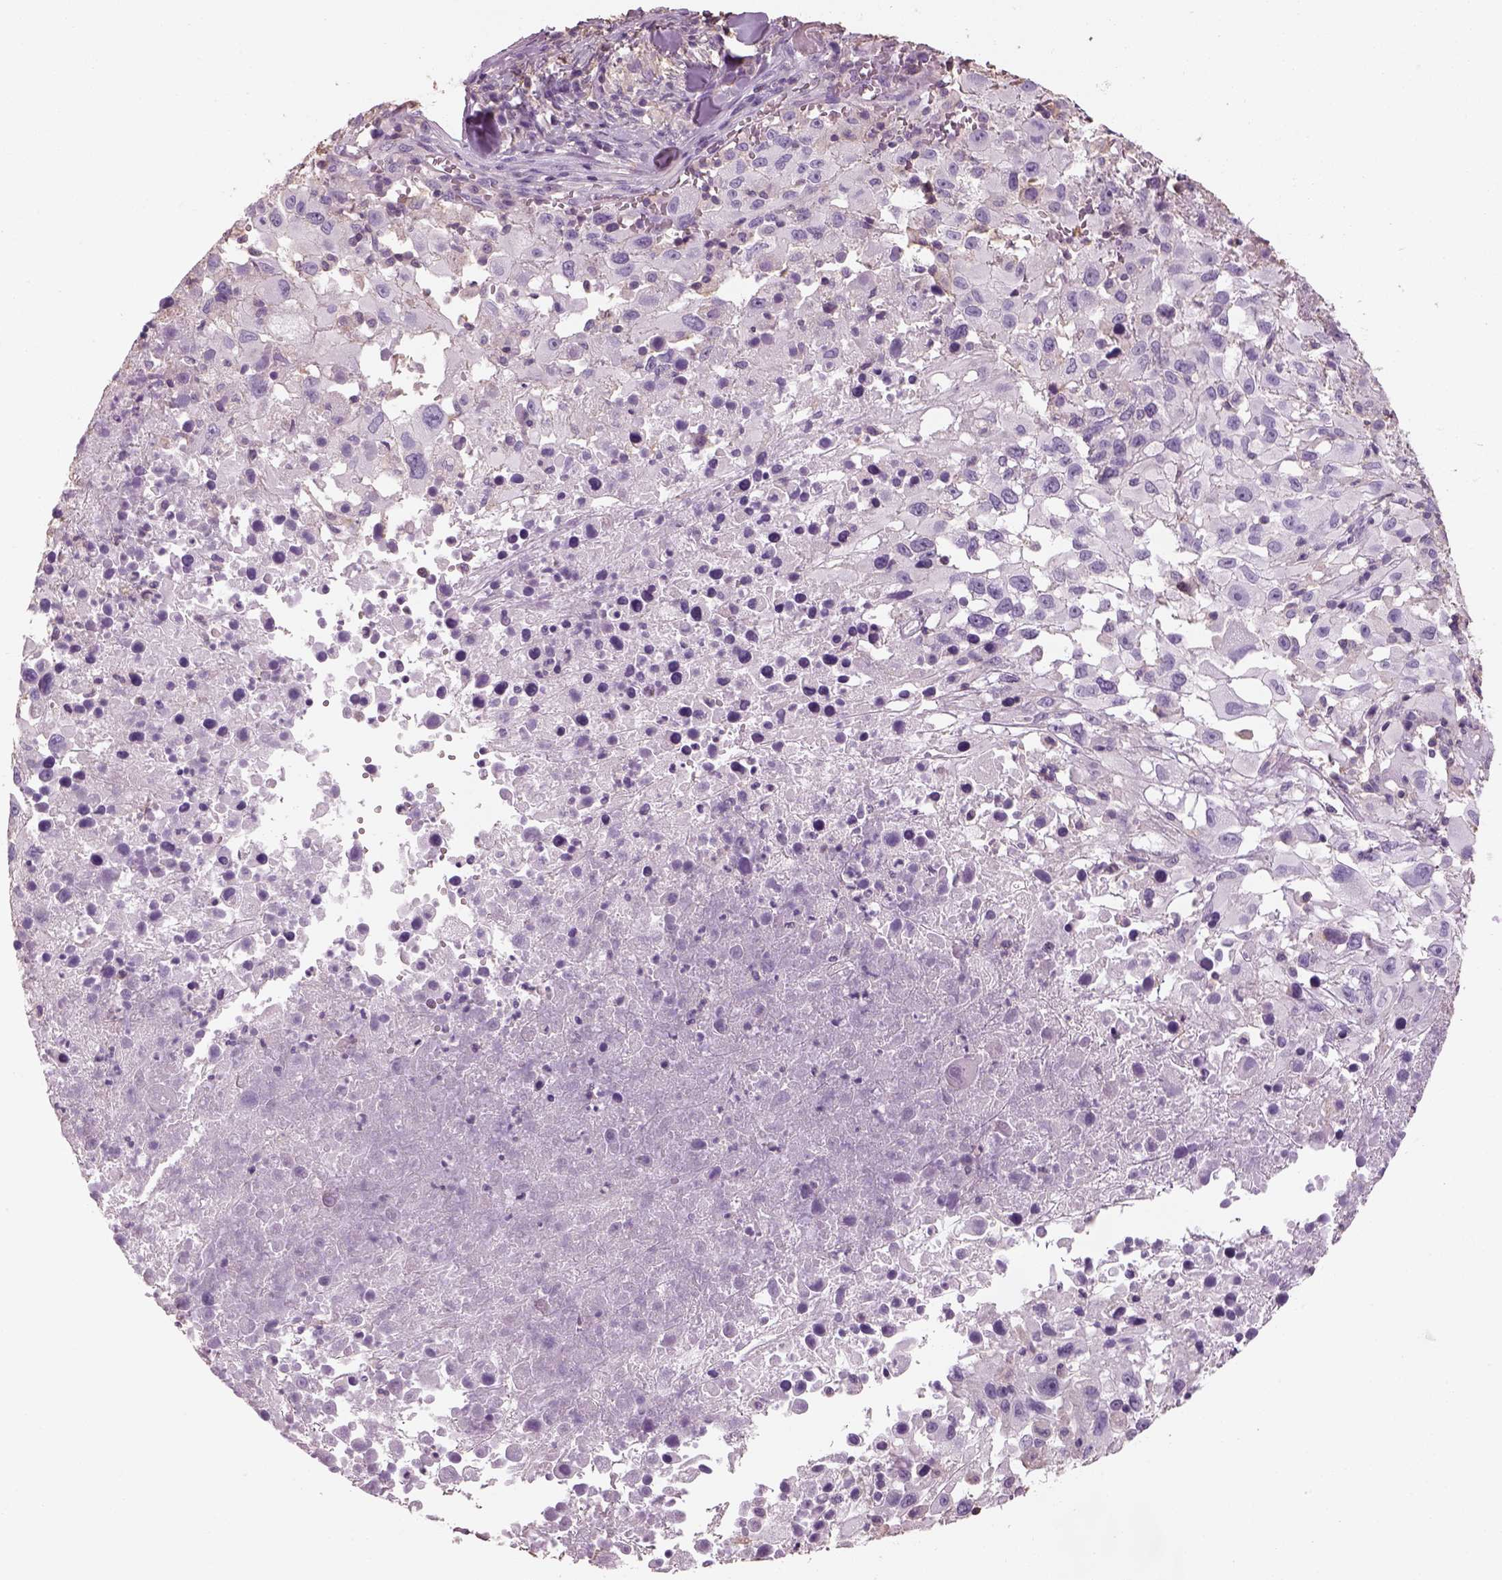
{"staining": {"intensity": "negative", "quantity": "none", "location": "none"}, "tissue": "melanoma", "cell_type": "Tumor cells", "image_type": "cancer", "snomed": [{"axis": "morphology", "description": "Malignant melanoma, Metastatic site"}, {"axis": "topography", "description": "Soft tissue"}], "caption": "Immunohistochemistry photomicrograph of neoplastic tissue: human melanoma stained with DAB (3,3'-diaminobenzidine) exhibits no significant protein staining in tumor cells.", "gene": "OTUD6A", "patient": {"sex": "male", "age": 50}}